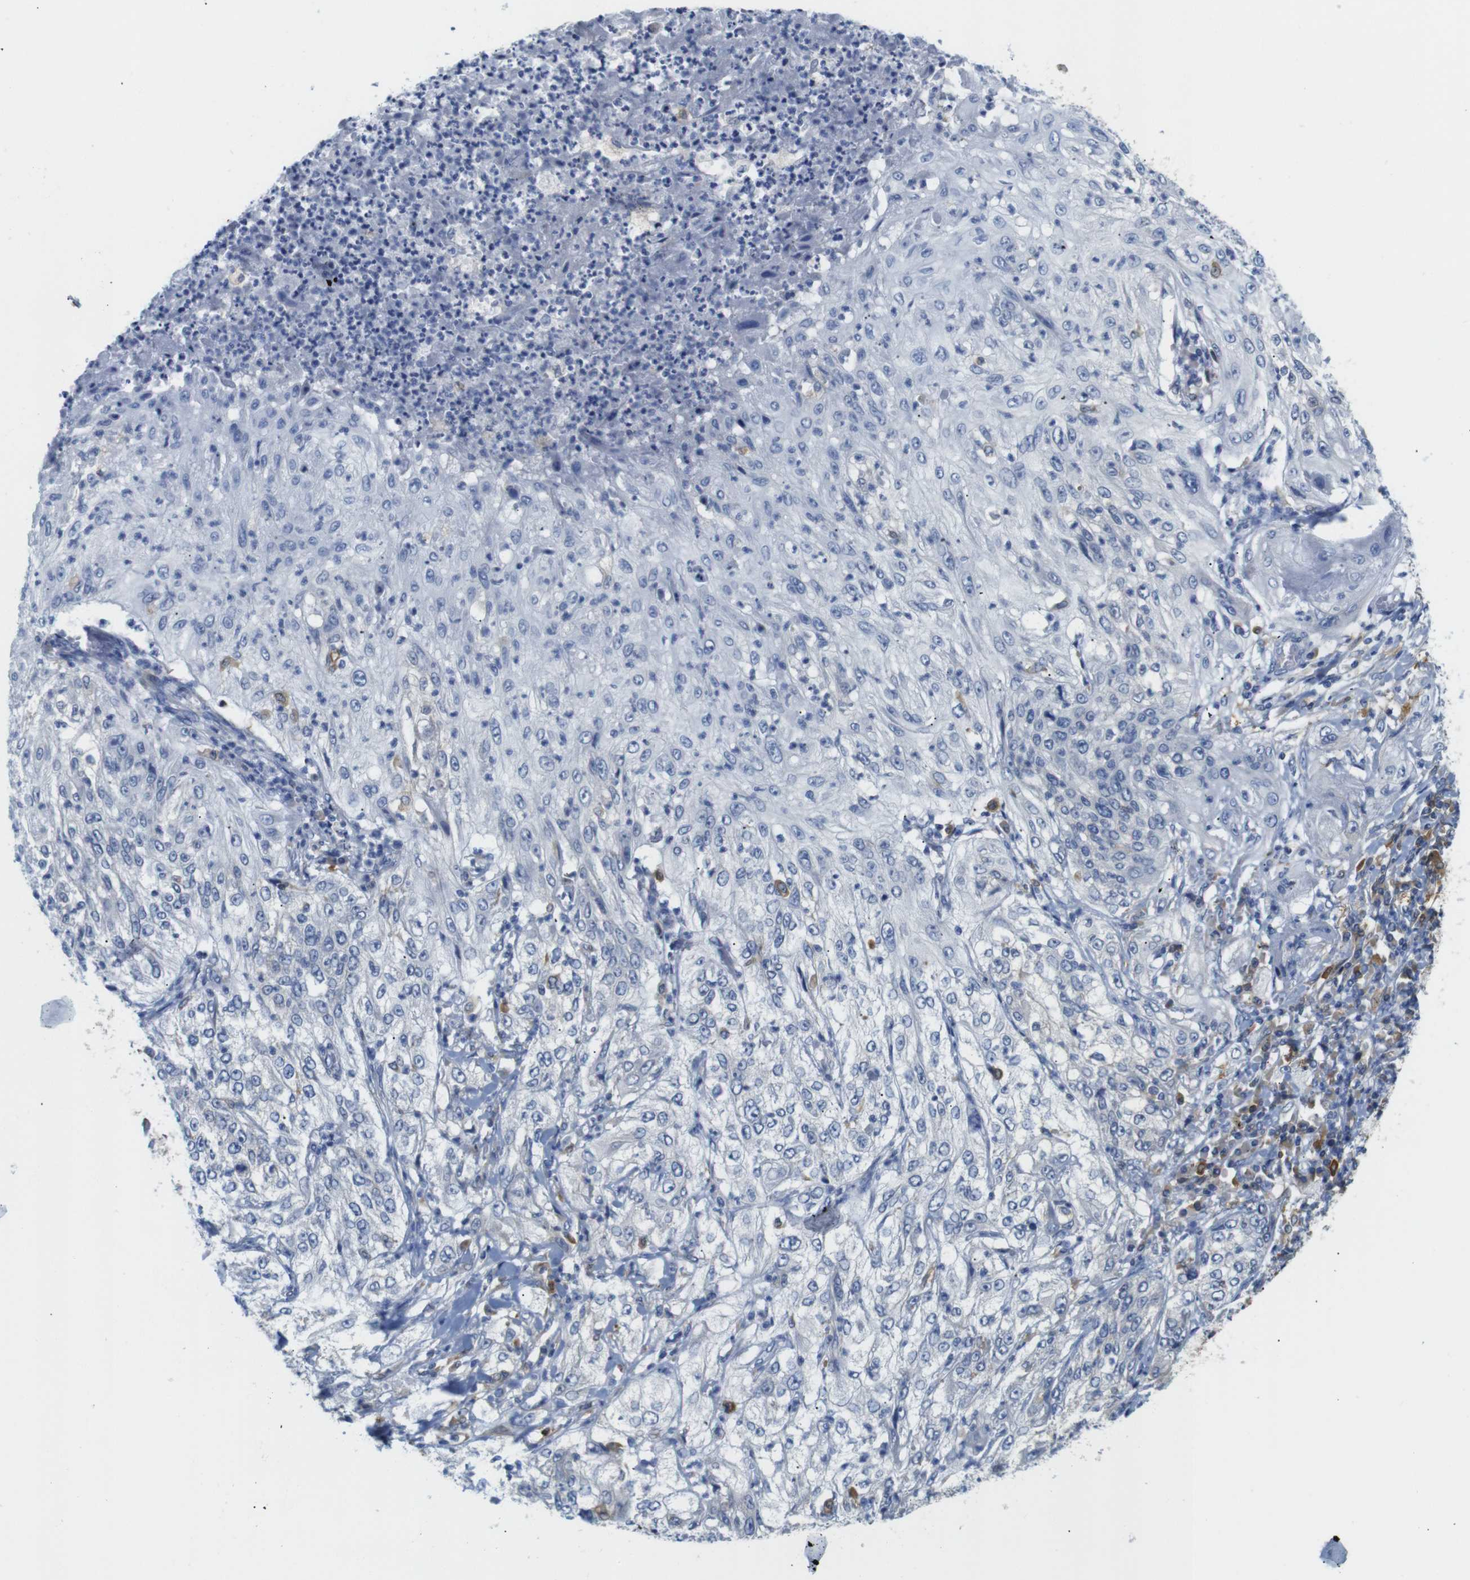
{"staining": {"intensity": "negative", "quantity": "none", "location": "none"}, "tissue": "lung cancer", "cell_type": "Tumor cells", "image_type": "cancer", "snomed": [{"axis": "morphology", "description": "Inflammation, NOS"}, {"axis": "morphology", "description": "Squamous cell carcinoma, NOS"}, {"axis": "topography", "description": "Lymph node"}, {"axis": "topography", "description": "Soft tissue"}, {"axis": "topography", "description": "Lung"}], "caption": "IHC of lung cancer (squamous cell carcinoma) displays no positivity in tumor cells.", "gene": "NEBL", "patient": {"sex": "male", "age": 66}}